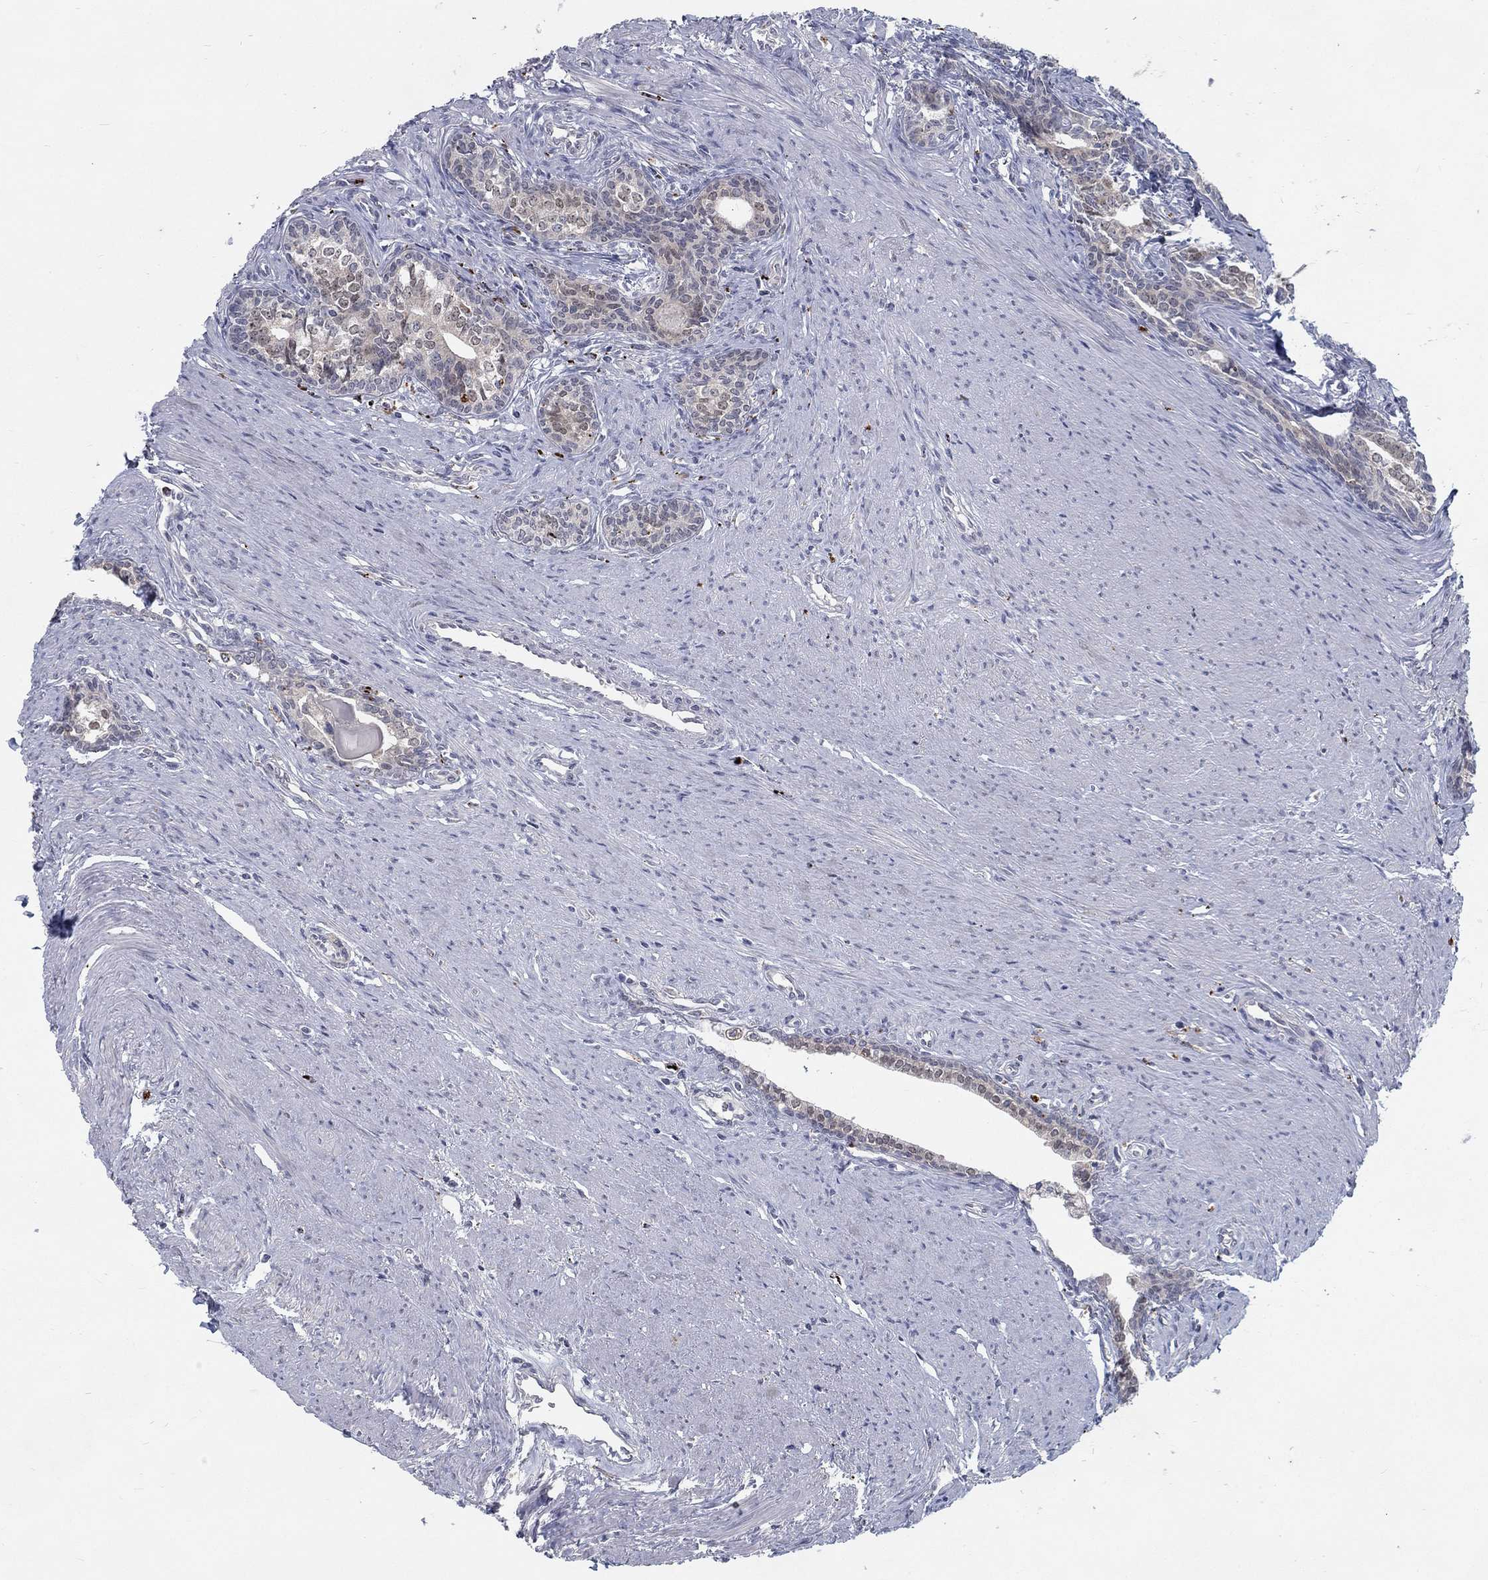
{"staining": {"intensity": "weak", "quantity": "<25%", "location": "nuclear"}, "tissue": "prostate", "cell_type": "Glandular cells", "image_type": "normal", "snomed": [{"axis": "morphology", "description": "Normal tissue, NOS"}, {"axis": "topography", "description": "Prostate"}], "caption": "A photomicrograph of prostate stained for a protein exhibits no brown staining in glandular cells.", "gene": "MTSS2", "patient": {"sex": "male", "age": 60}}